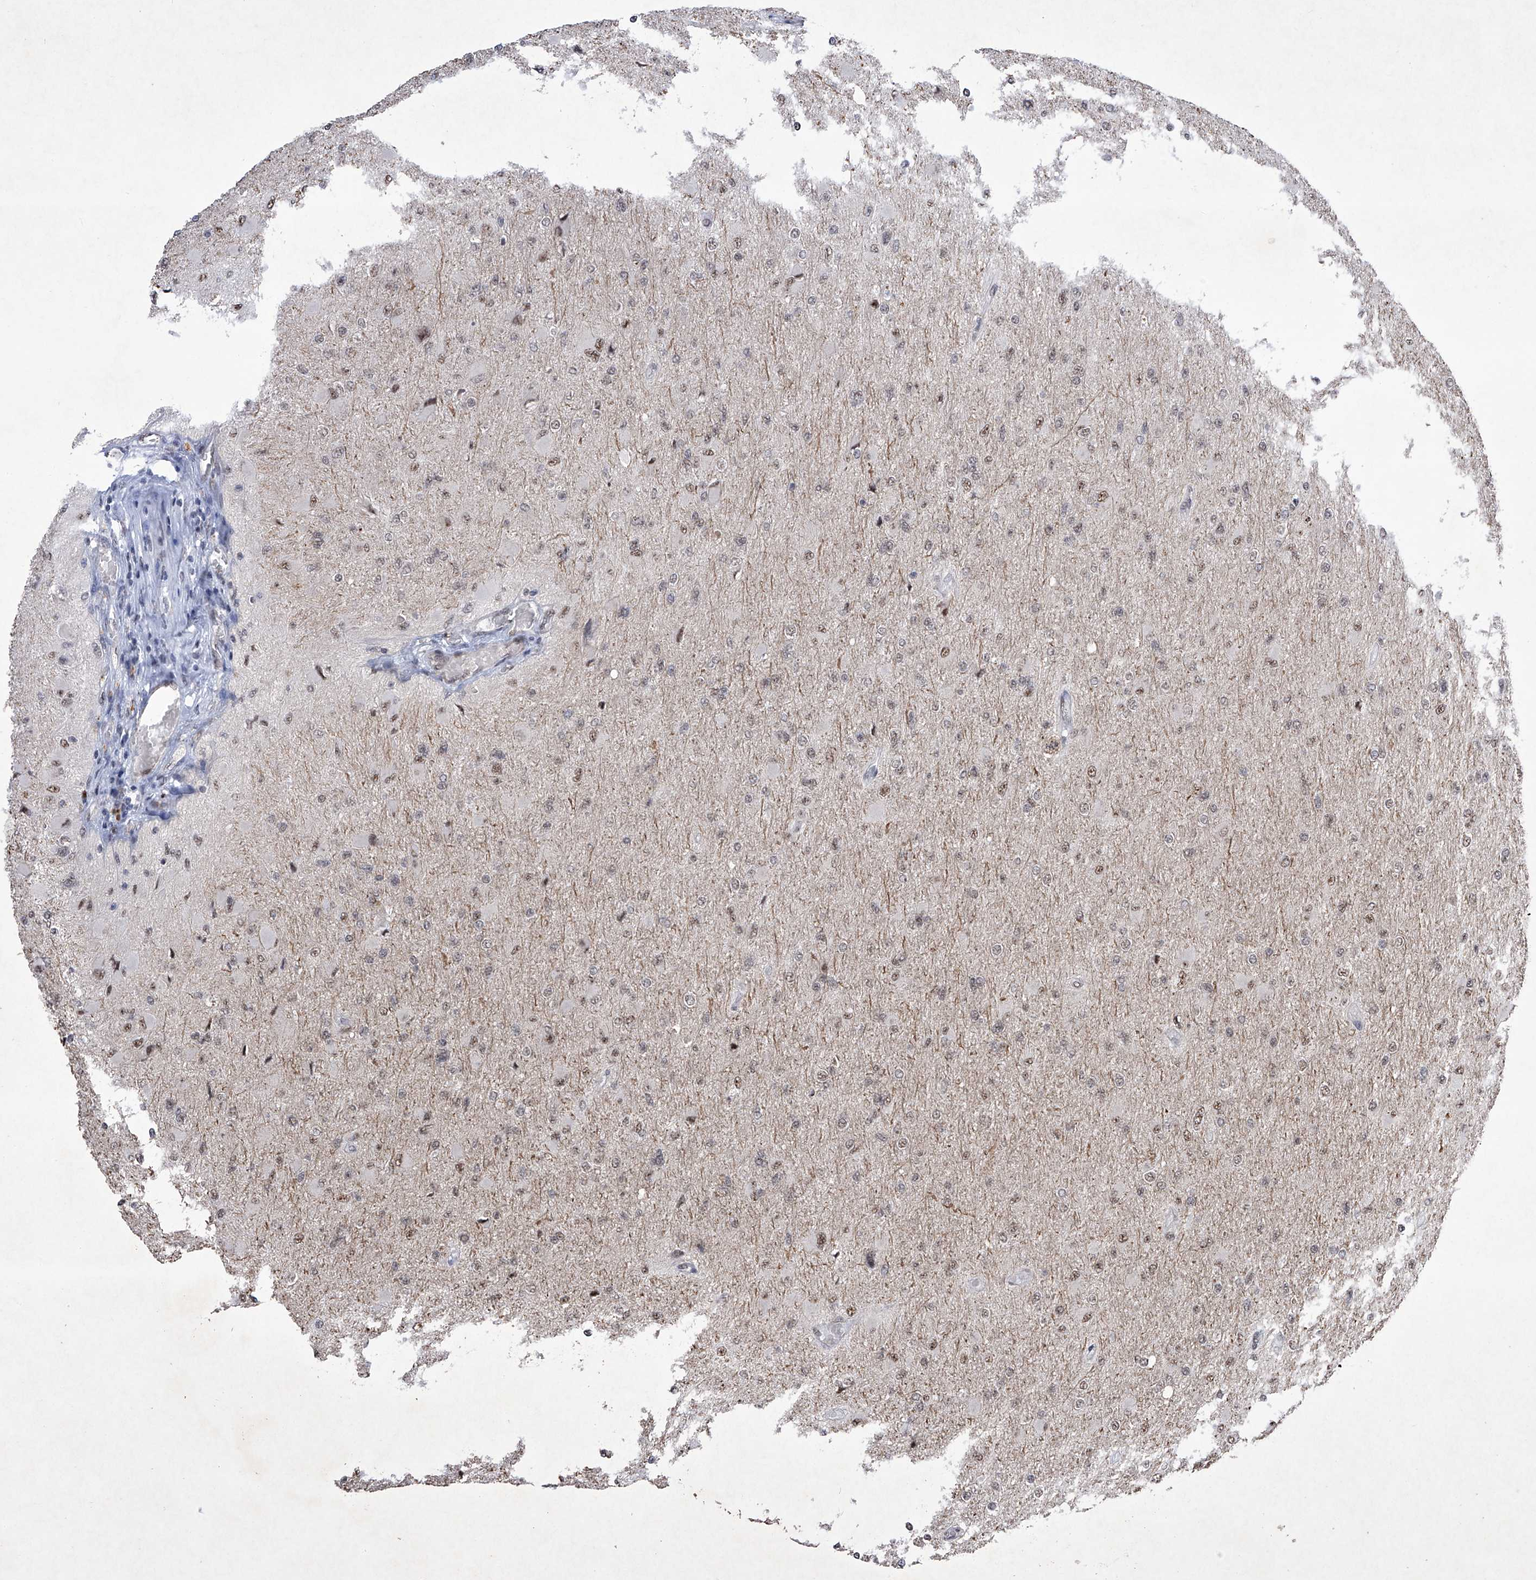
{"staining": {"intensity": "weak", "quantity": ">75%", "location": "nuclear"}, "tissue": "glioma", "cell_type": "Tumor cells", "image_type": "cancer", "snomed": [{"axis": "morphology", "description": "Glioma, malignant, High grade"}, {"axis": "topography", "description": "Cerebral cortex"}], "caption": "This is a photomicrograph of immunohistochemistry (IHC) staining of glioma, which shows weak expression in the nuclear of tumor cells.", "gene": "NFATC4", "patient": {"sex": "female", "age": 36}}